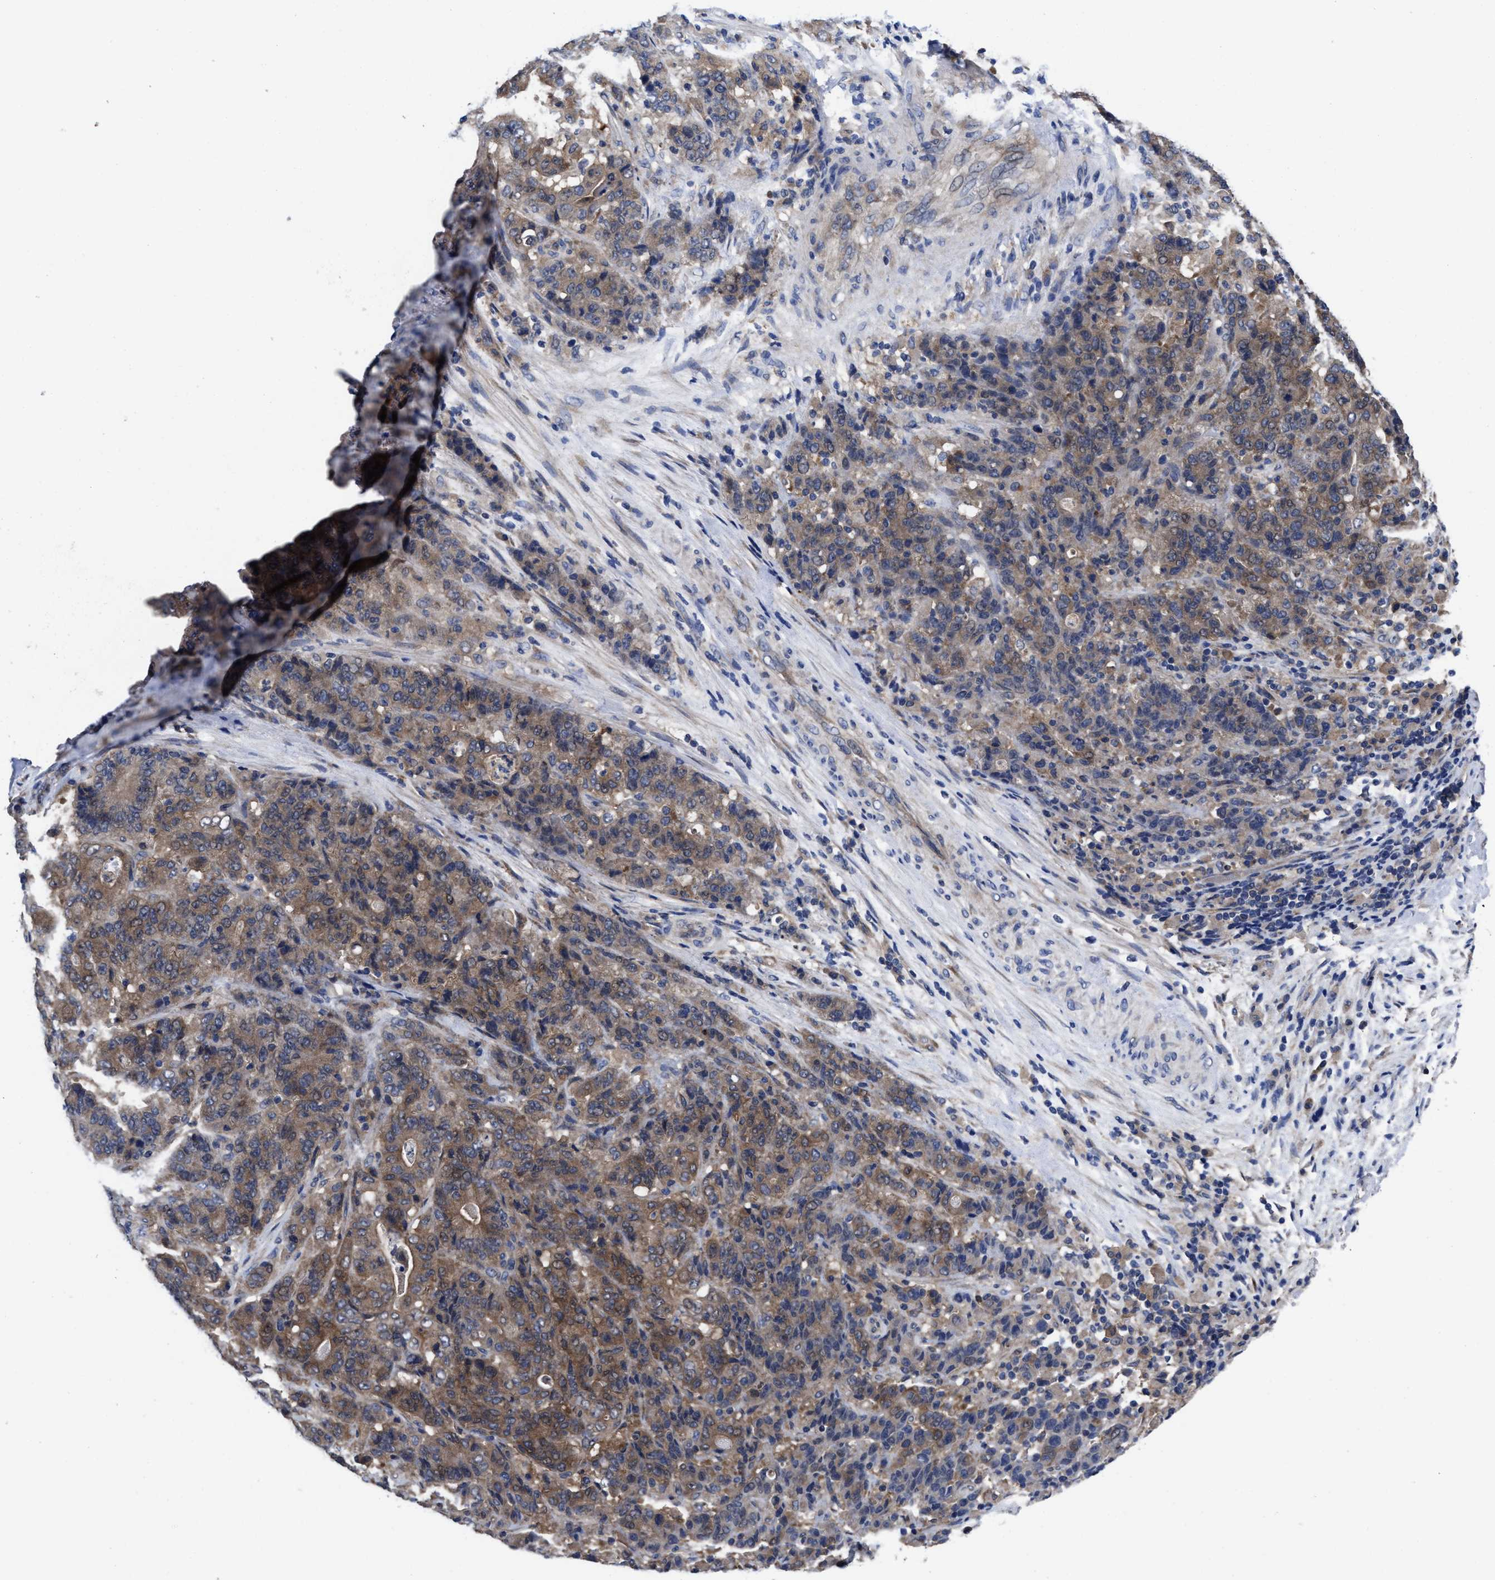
{"staining": {"intensity": "moderate", "quantity": ">75%", "location": "cytoplasmic/membranous"}, "tissue": "stomach cancer", "cell_type": "Tumor cells", "image_type": "cancer", "snomed": [{"axis": "morphology", "description": "Adenocarcinoma, NOS"}, {"axis": "topography", "description": "Stomach"}], "caption": "Immunohistochemical staining of stomach cancer demonstrates medium levels of moderate cytoplasmic/membranous protein staining in approximately >75% of tumor cells. The protein of interest is shown in brown color, while the nuclei are stained blue.", "gene": "TXNDC17", "patient": {"sex": "female", "age": 73}}